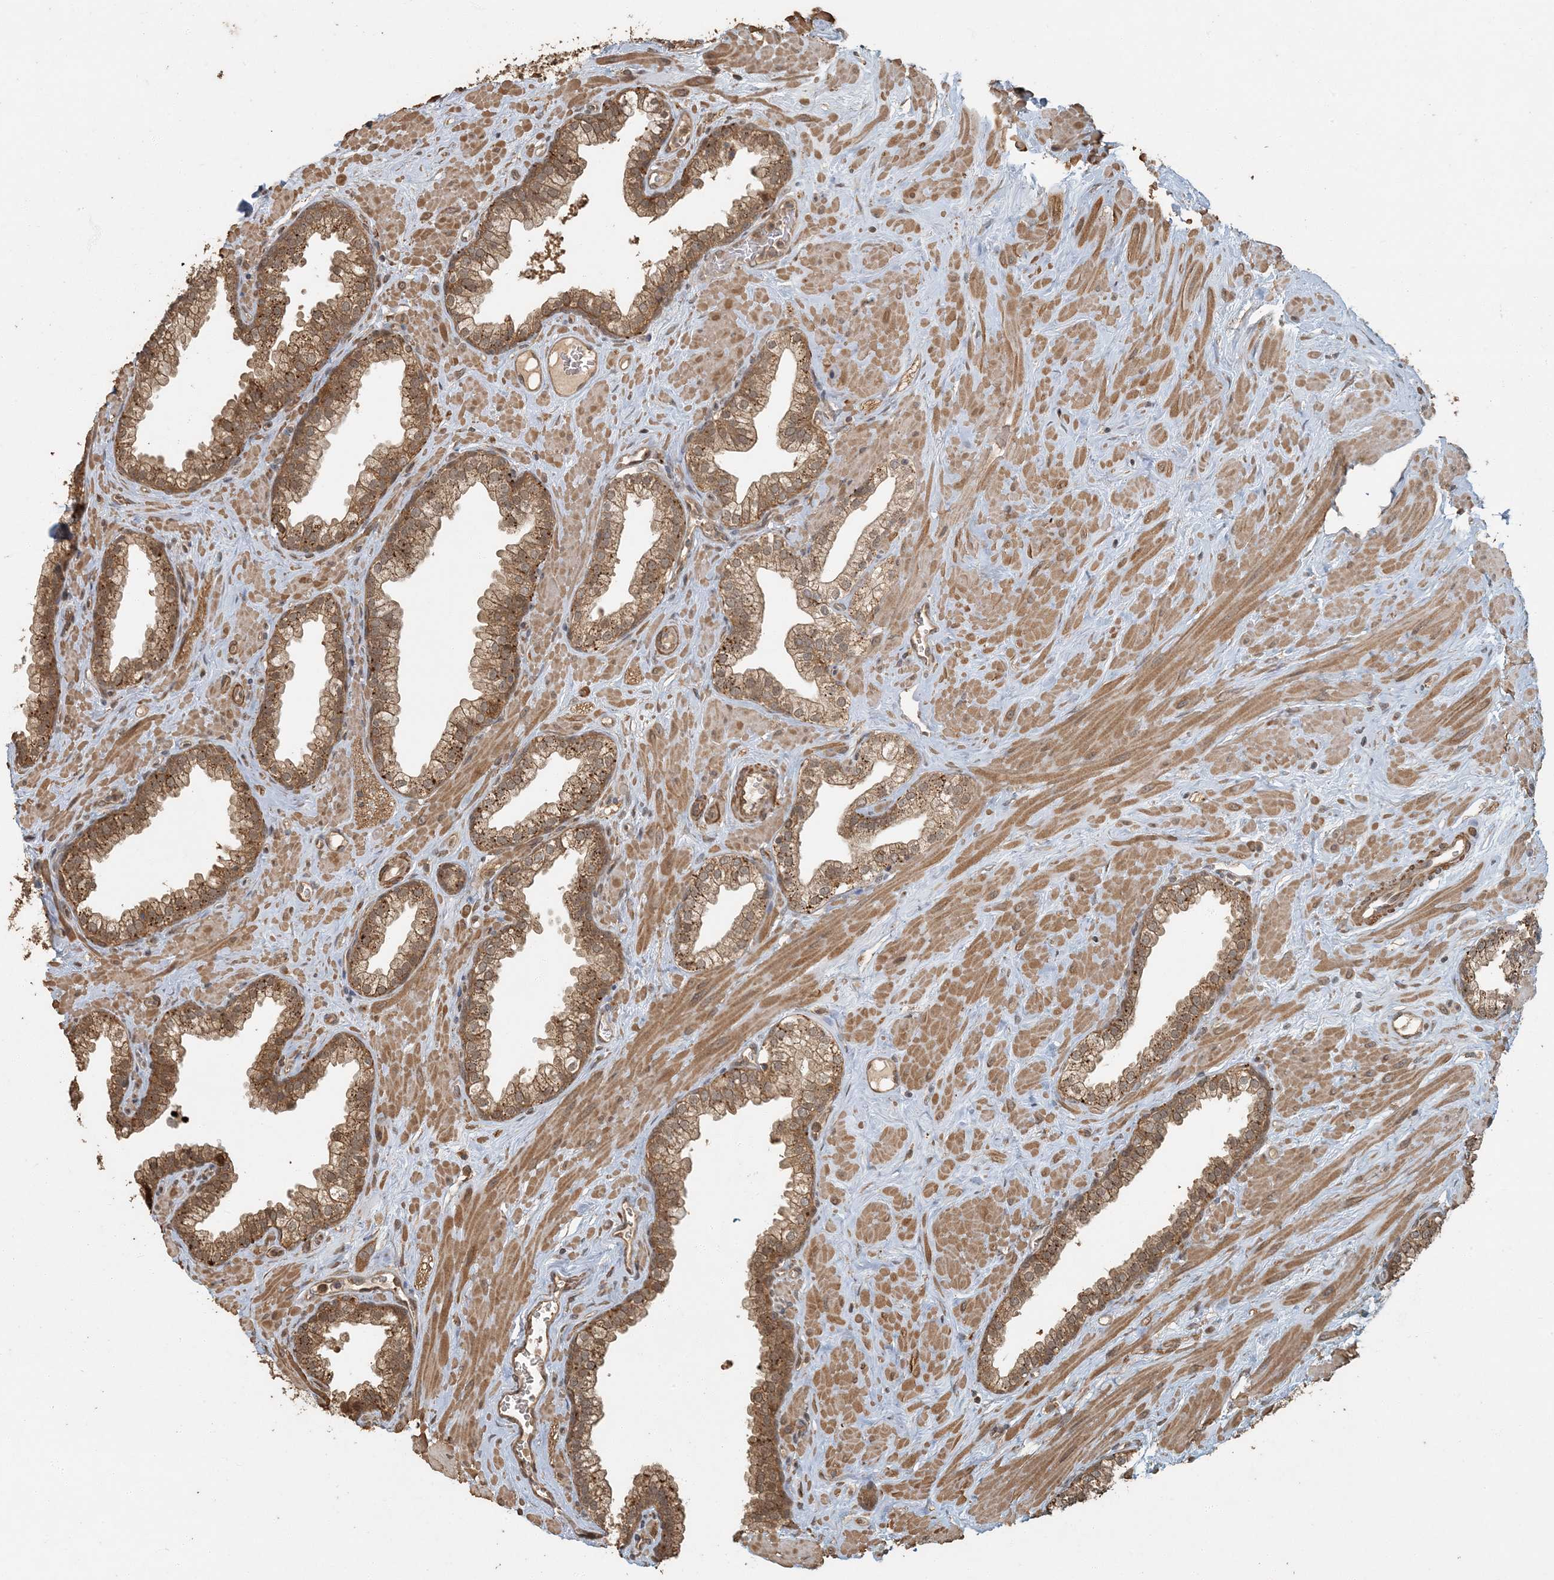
{"staining": {"intensity": "strong", "quantity": ">75%", "location": "cytoplasmic/membranous"}, "tissue": "prostate", "cell_type": "Glandular cells", "image_type": "normal", "snomed": [{"axis": "morphology", "description": "Normal tissue, NOS"}, {"axis": "morphology", "description": "Urothelial carcinoma, Low grade"}, {"axis": "topography", "description": "Urinary bladder"}, {"axis": "topography", "description": "Prostate"}], "caption": "An image of human prostate stained for a protein exhibits strong cytoplasmic/membranous brown staining in glandular cells.", "gene": "AK9", "patient": {"sex": "male", "age": 60}}